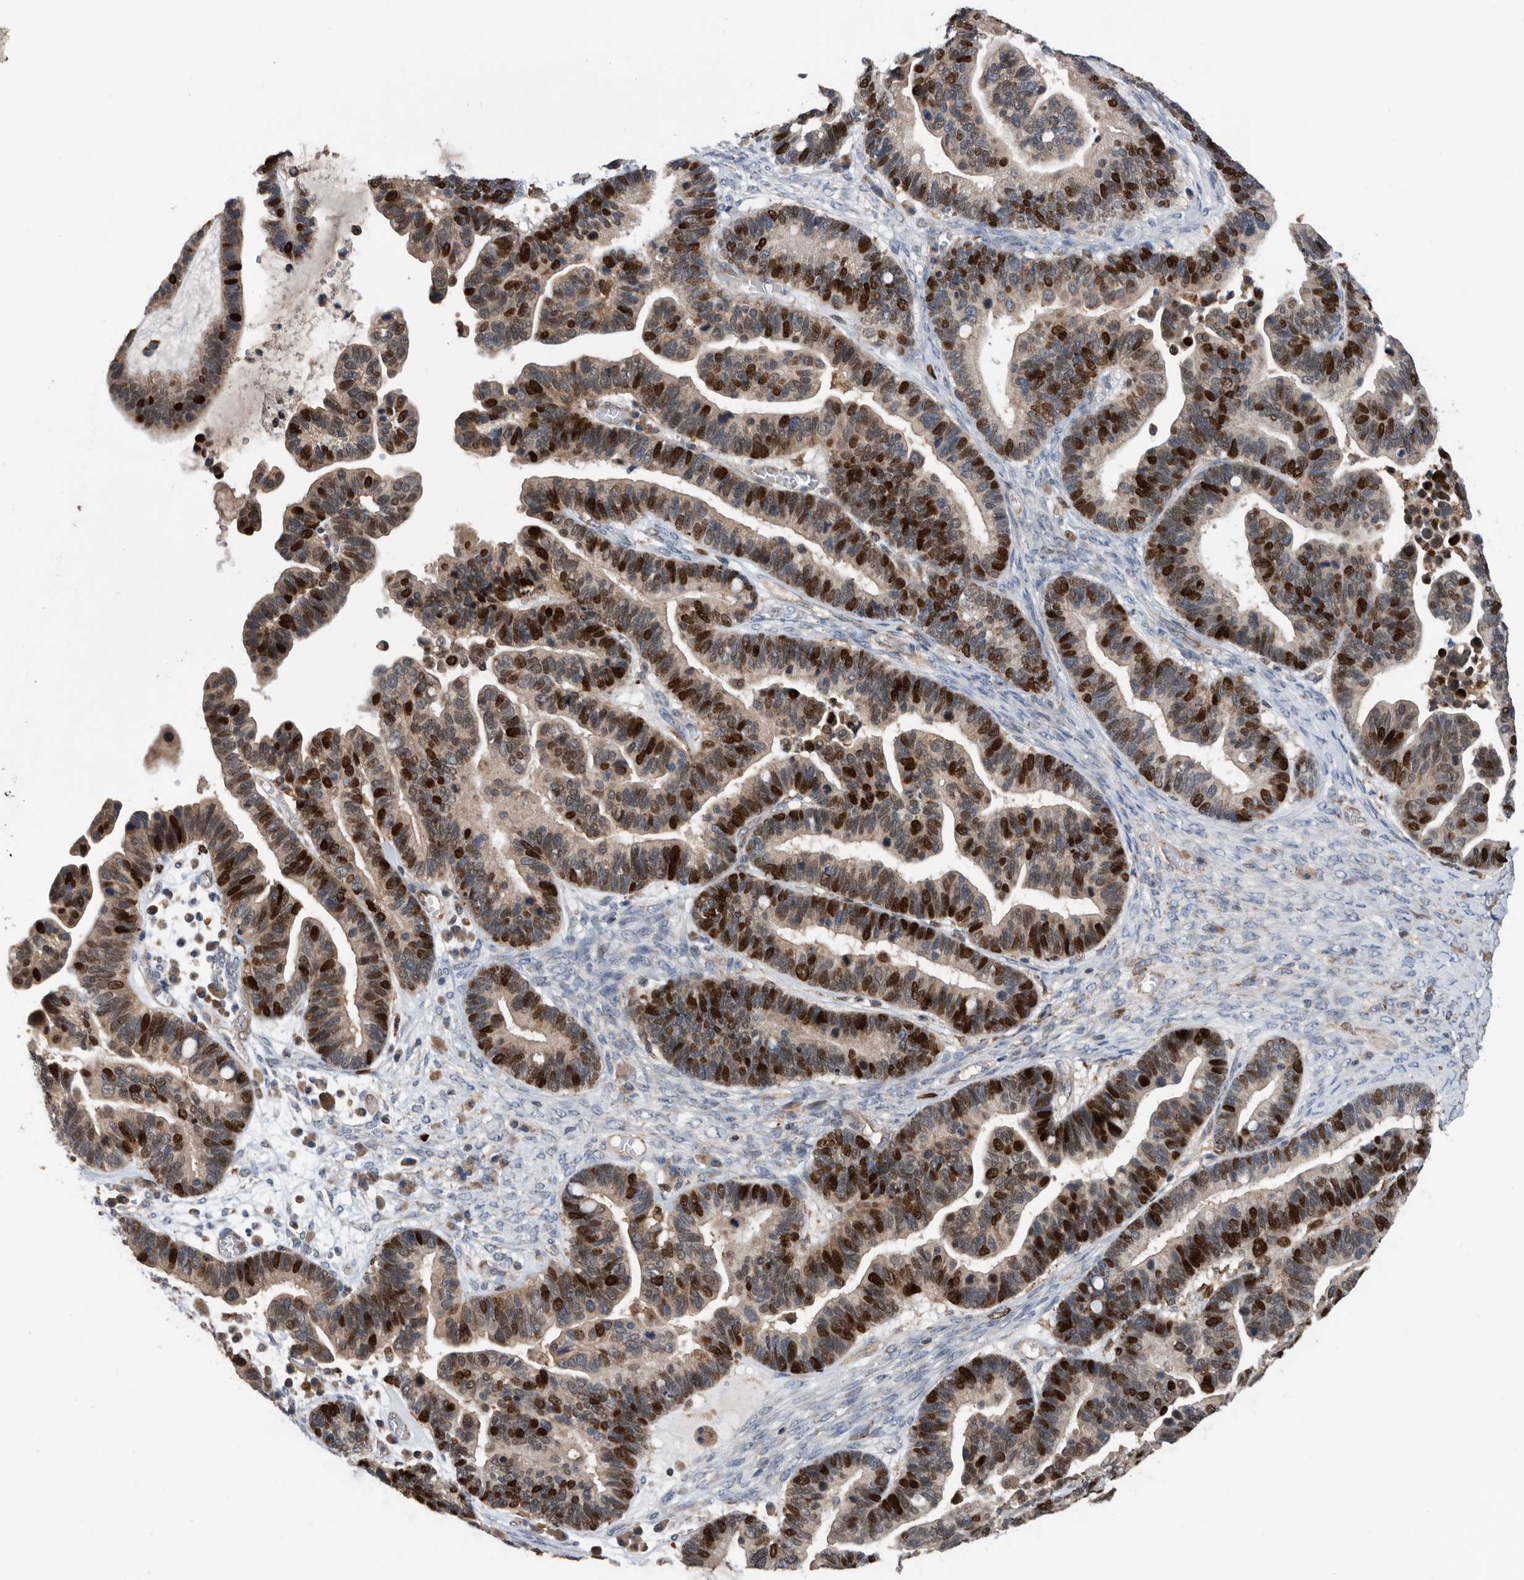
{"staining": {"intensity": "strong", "quantity": ">75%", "location": "nuclear"}, "tissue": "ovarian cancer", "cell_type": "Tumor cells", "image_type": "cancer", "snomed": [{"axis": "morphology", "description": "Cystadenocarcinoma, serous, NOS"}, {"axis": "topography", "description": "Ovary"}], "caption": "Immunohistochemical staining of human serous cystadenocarcinoma (ovarian) displays high levels of strong nuclear protein staining in about >75% of tumor cells. (Stains: DAB (3,3'-diaminobenzidine) in brown, nuclei in blue, Microscopy: brightfield microscopy at high magnification).", "gene": "ATAD2", "patient": {"sex": "female", "age": 56}}